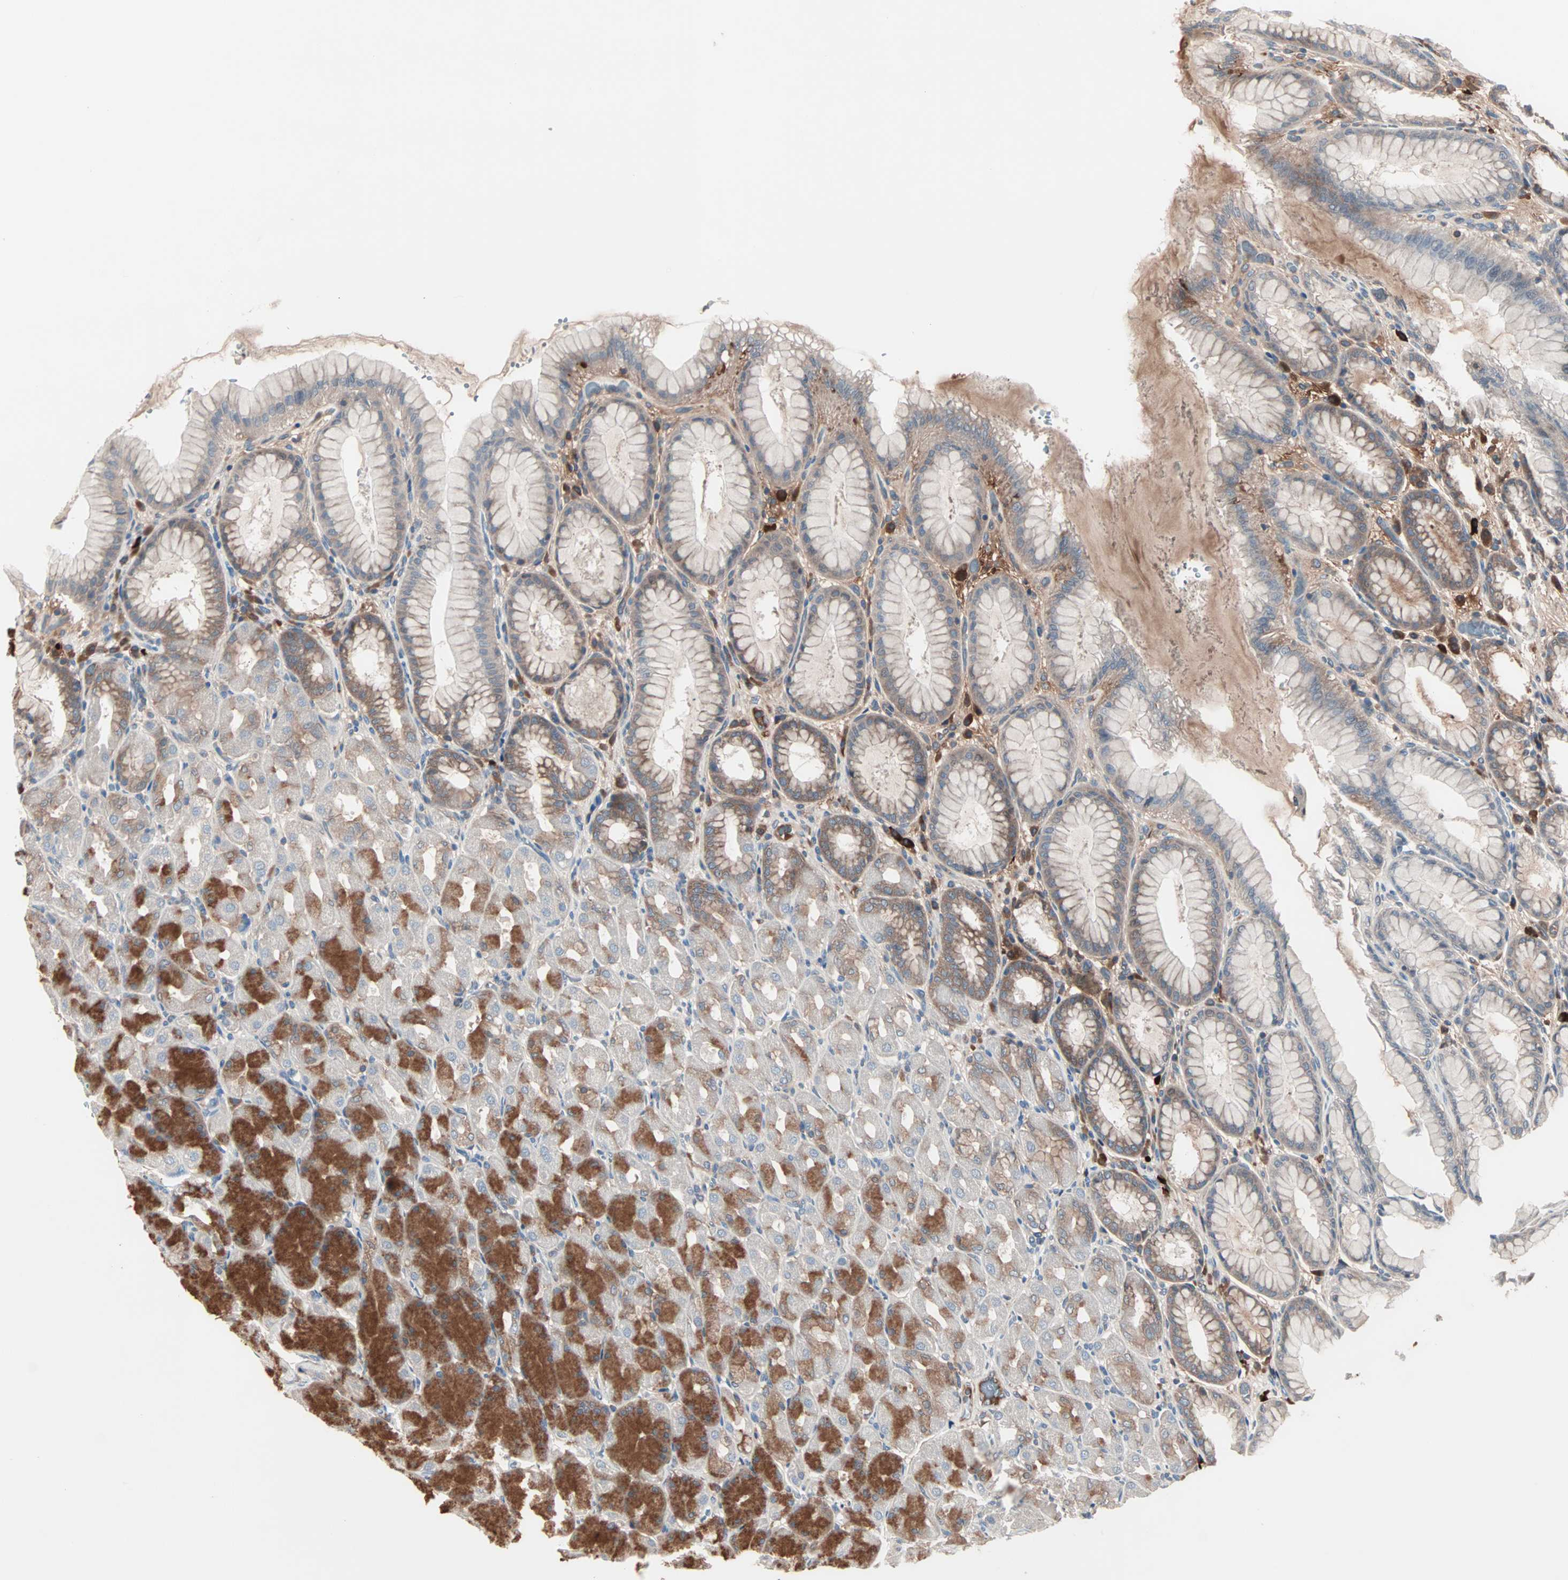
{"staining": {"intensity": "strong", "quantity": "25%-75%", "location": "cytoplasmic/membranous"}, "tissue": "stomach", "cell_type": "Glandular cells", "image_type": "normal", "snomed": [{"axis": "morphology", "description": "Normal tissue, NOS"}, {"axis": "topography", "description": "Stomach, upper"}], "caption": "IHC micrograph of unremarkable stomach: stomach stained using immunohistochemistry (IHC) demonstrates high levels of strong protein expression localized specifically in the cytoplasmic/membranous of glandular cells, appearing as a cytoplasmic/membranous brown color.", "gene": "CAD", "patient": {"sex": "female", "age": 56}}